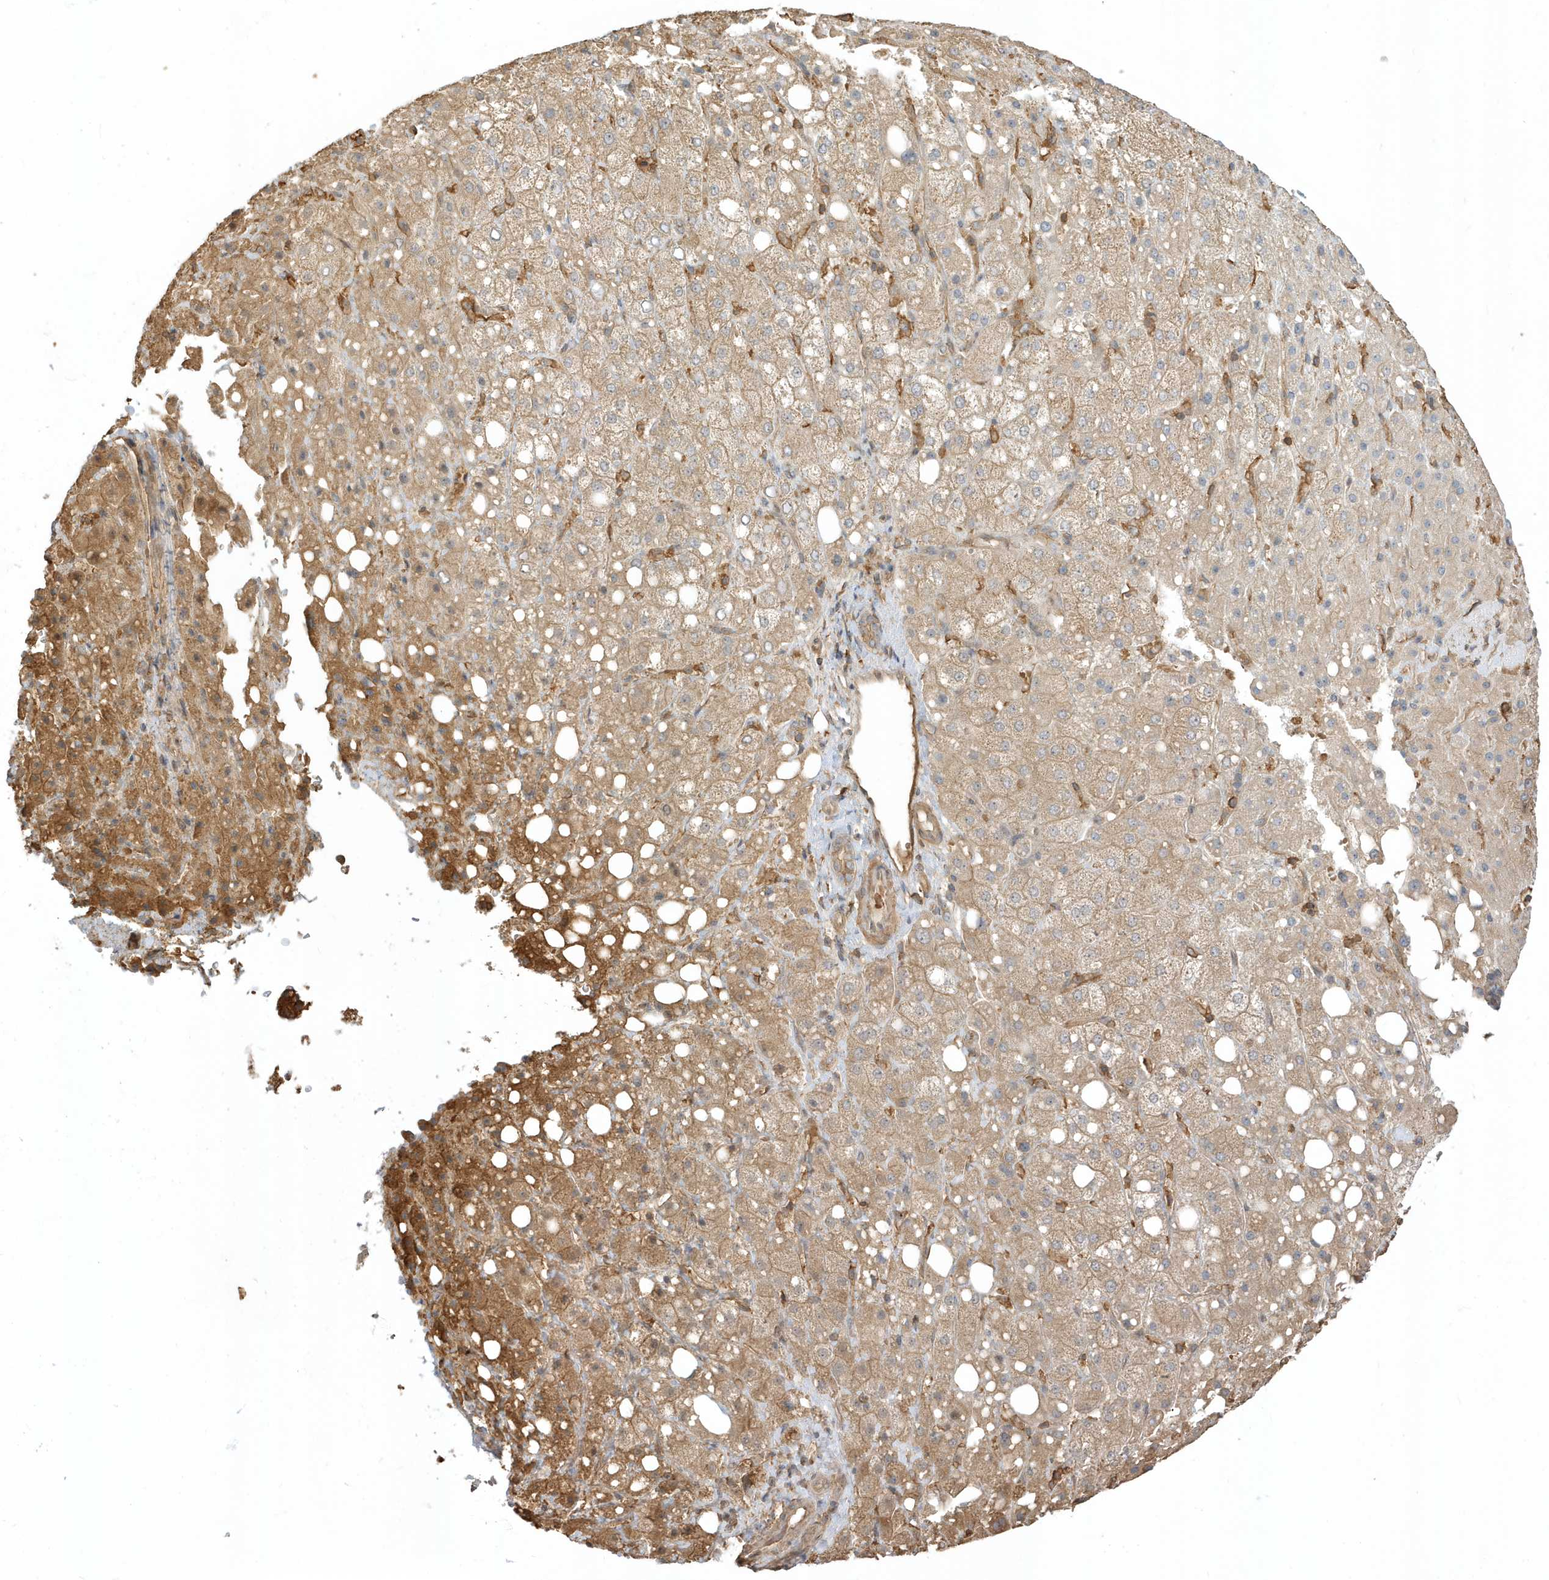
{"staining": {"intensity": "moderate", "quantity": "25%-75%", "location": "cytoplasmic/membranous"}, "tissue": "liver cancer", "cell_type": "Tumor cells", "image_type": "cancer", "snomed": [{"axis": "morphology", "description": "Carcinoma, Hepatocellular, NOS"}, {"axis": "topography", "description": "Liver"}], "caption": "A micrograph showing moderate cytoplasmic/membranous expression in approximately 25%-75% of tumor cells in hepatocellular carcinoma (liver), as visualized by brown immunohistochemical staining.", "gene": "ZBTB8A", "patient": {"sex": "male", "age": 80}}